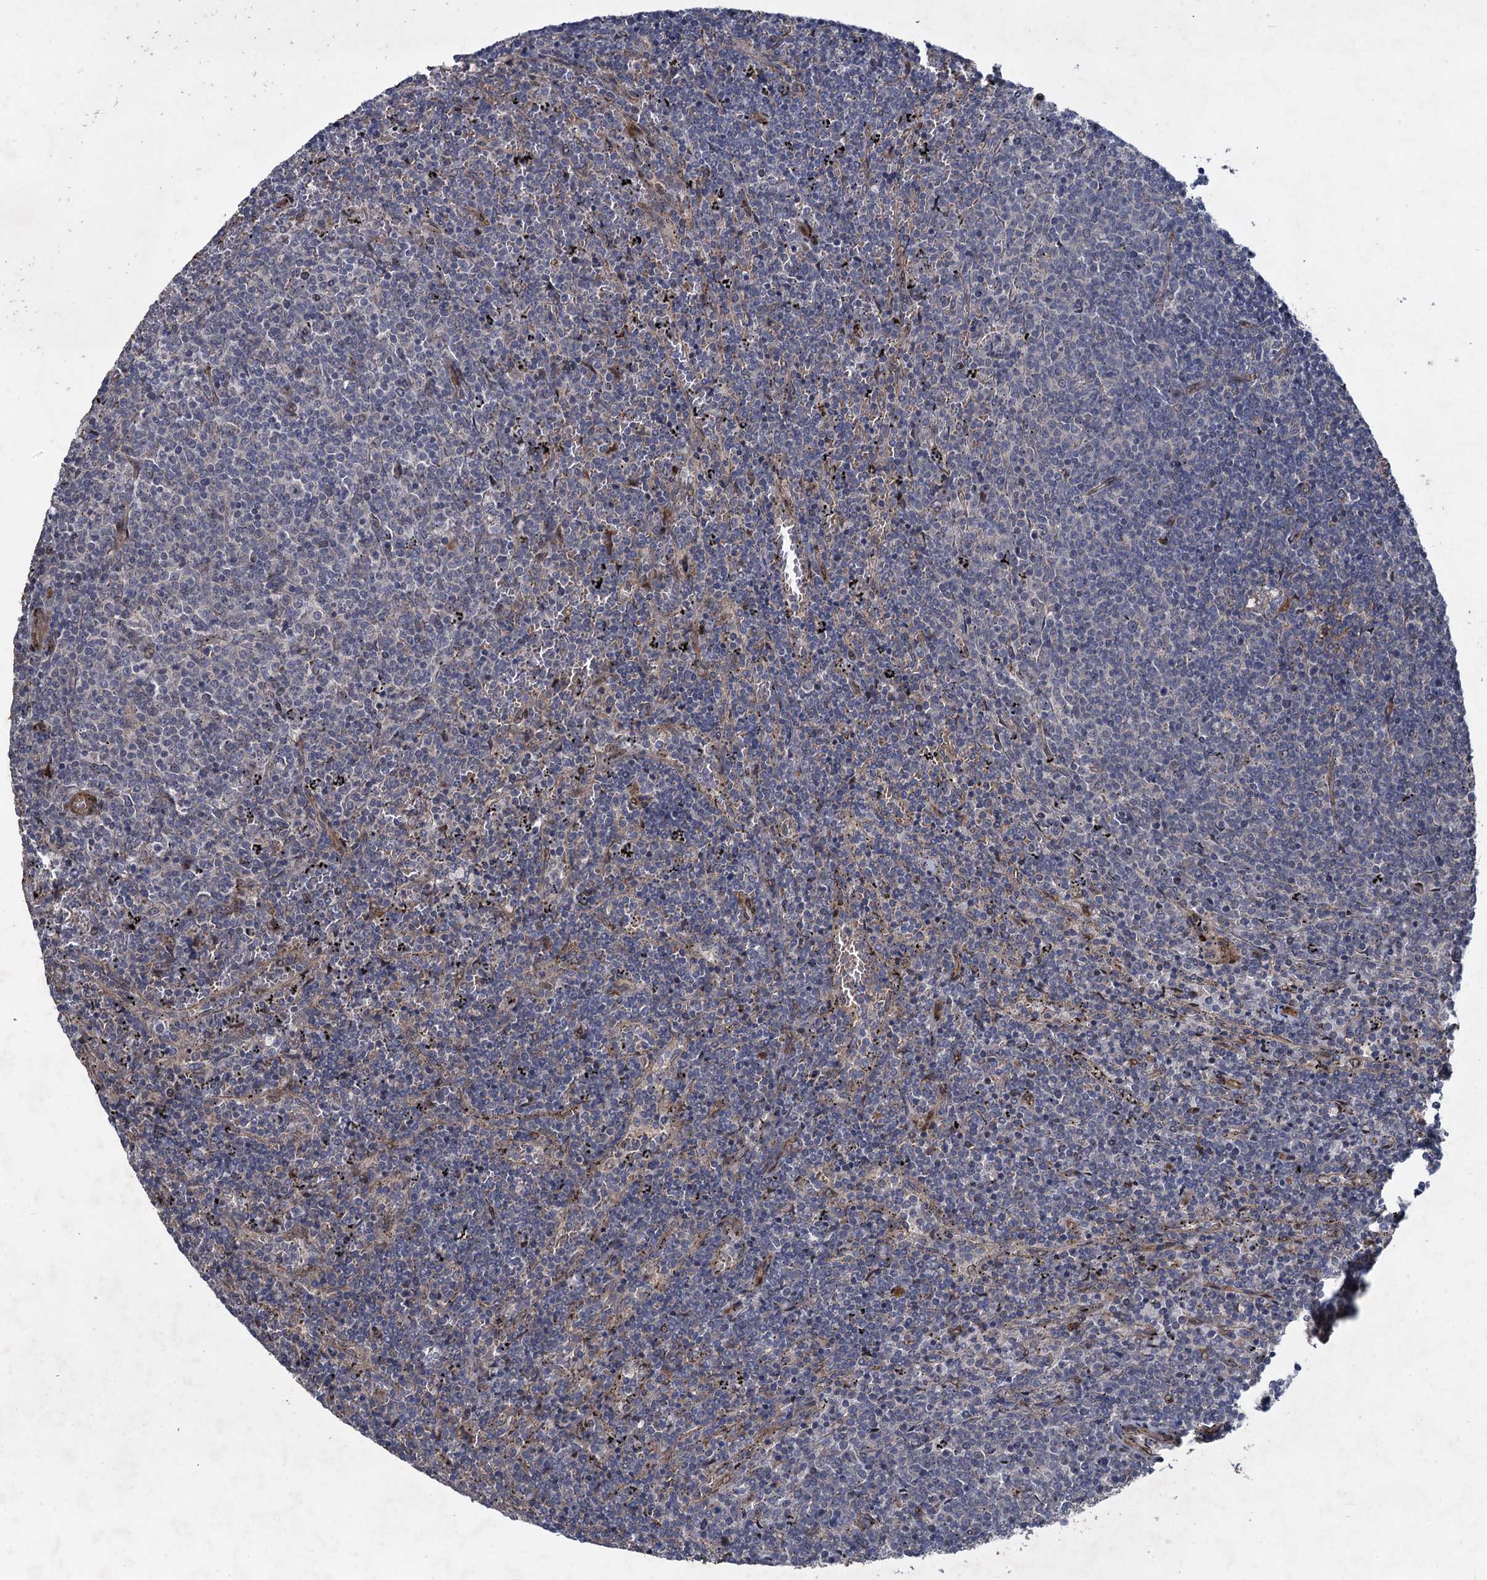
{"staining": {"intensity": "negative", "quantity": "none", "location": "none"}, "tissue": "lymphoma", "cell_type": "Tumor cells", "image_type": "cancer", "snomed": [{"axis": "morphology", "description": "Malignant lymphoma, non-Hodgkin's type, Low grade"}, {"axis": "topography", "description": "Spleen"}], "caption": "Immunohistochemical staining of human low-grade malignant lymphoma, non-Hodgkin's type exhibits no significant expression in tumor cells.", "gene": "NUDT22", "patient": {"sex": "female", "age": 50}}